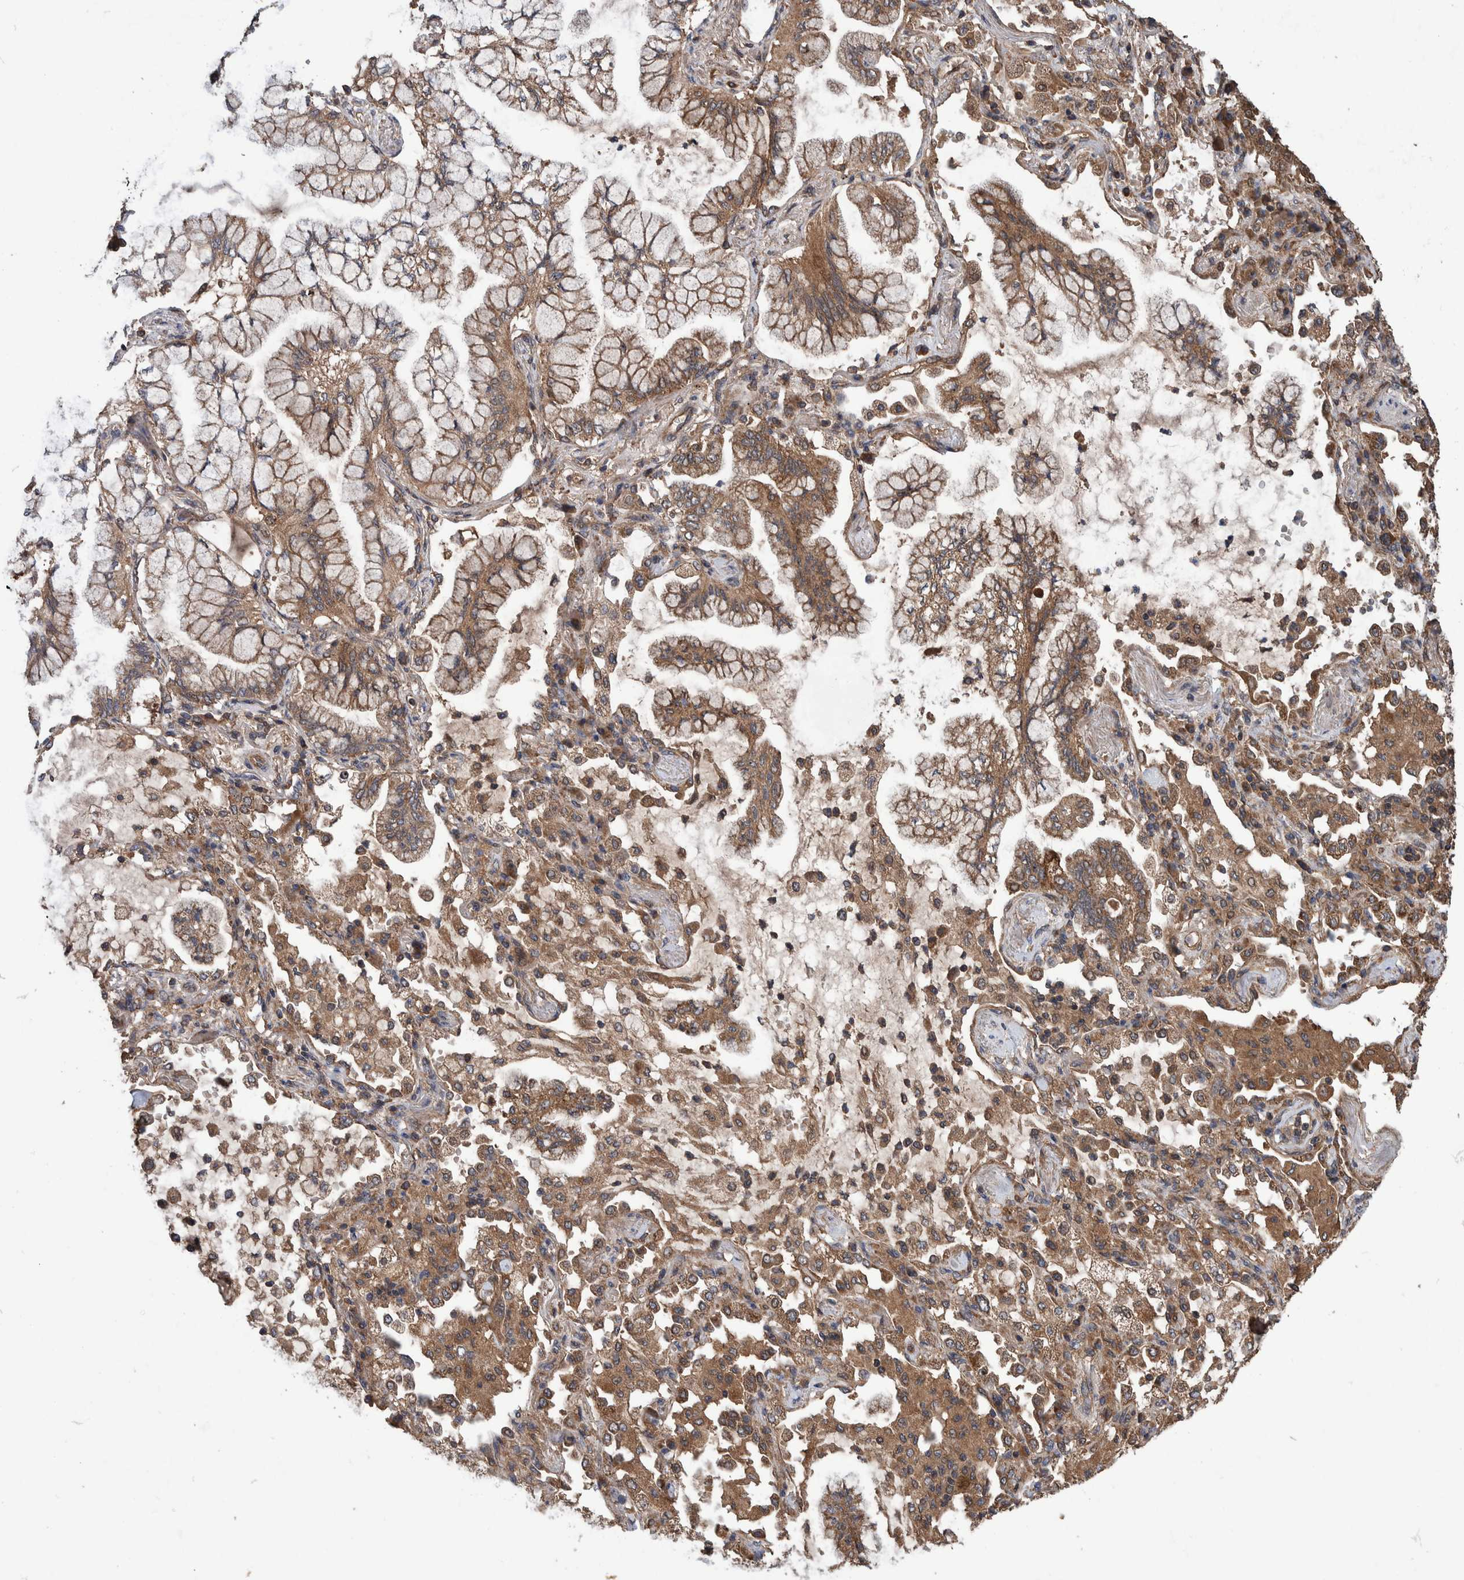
{"staining": {"intensity": "moderate", "quantity": ">75%", "location": "cytoplasmic/membranous"}, "tissue": "lung cancer", "cell_type": "Tumor cells", "image_type": "cancer", "snomed": [{"axis": "morphology", "description": "Adenocarcinoma, NOS"}, {"axis": "topography", "description": "Lung"}], "caption": "An image showing moderate cytoplasmic/membranous staining in approximately >75% of tumor cells in lung adenocarcinoma, as visualized by brown immunohistochemical staining.", "gene": "TRIM16", "patient": {"sex": "female", "age": 70}}